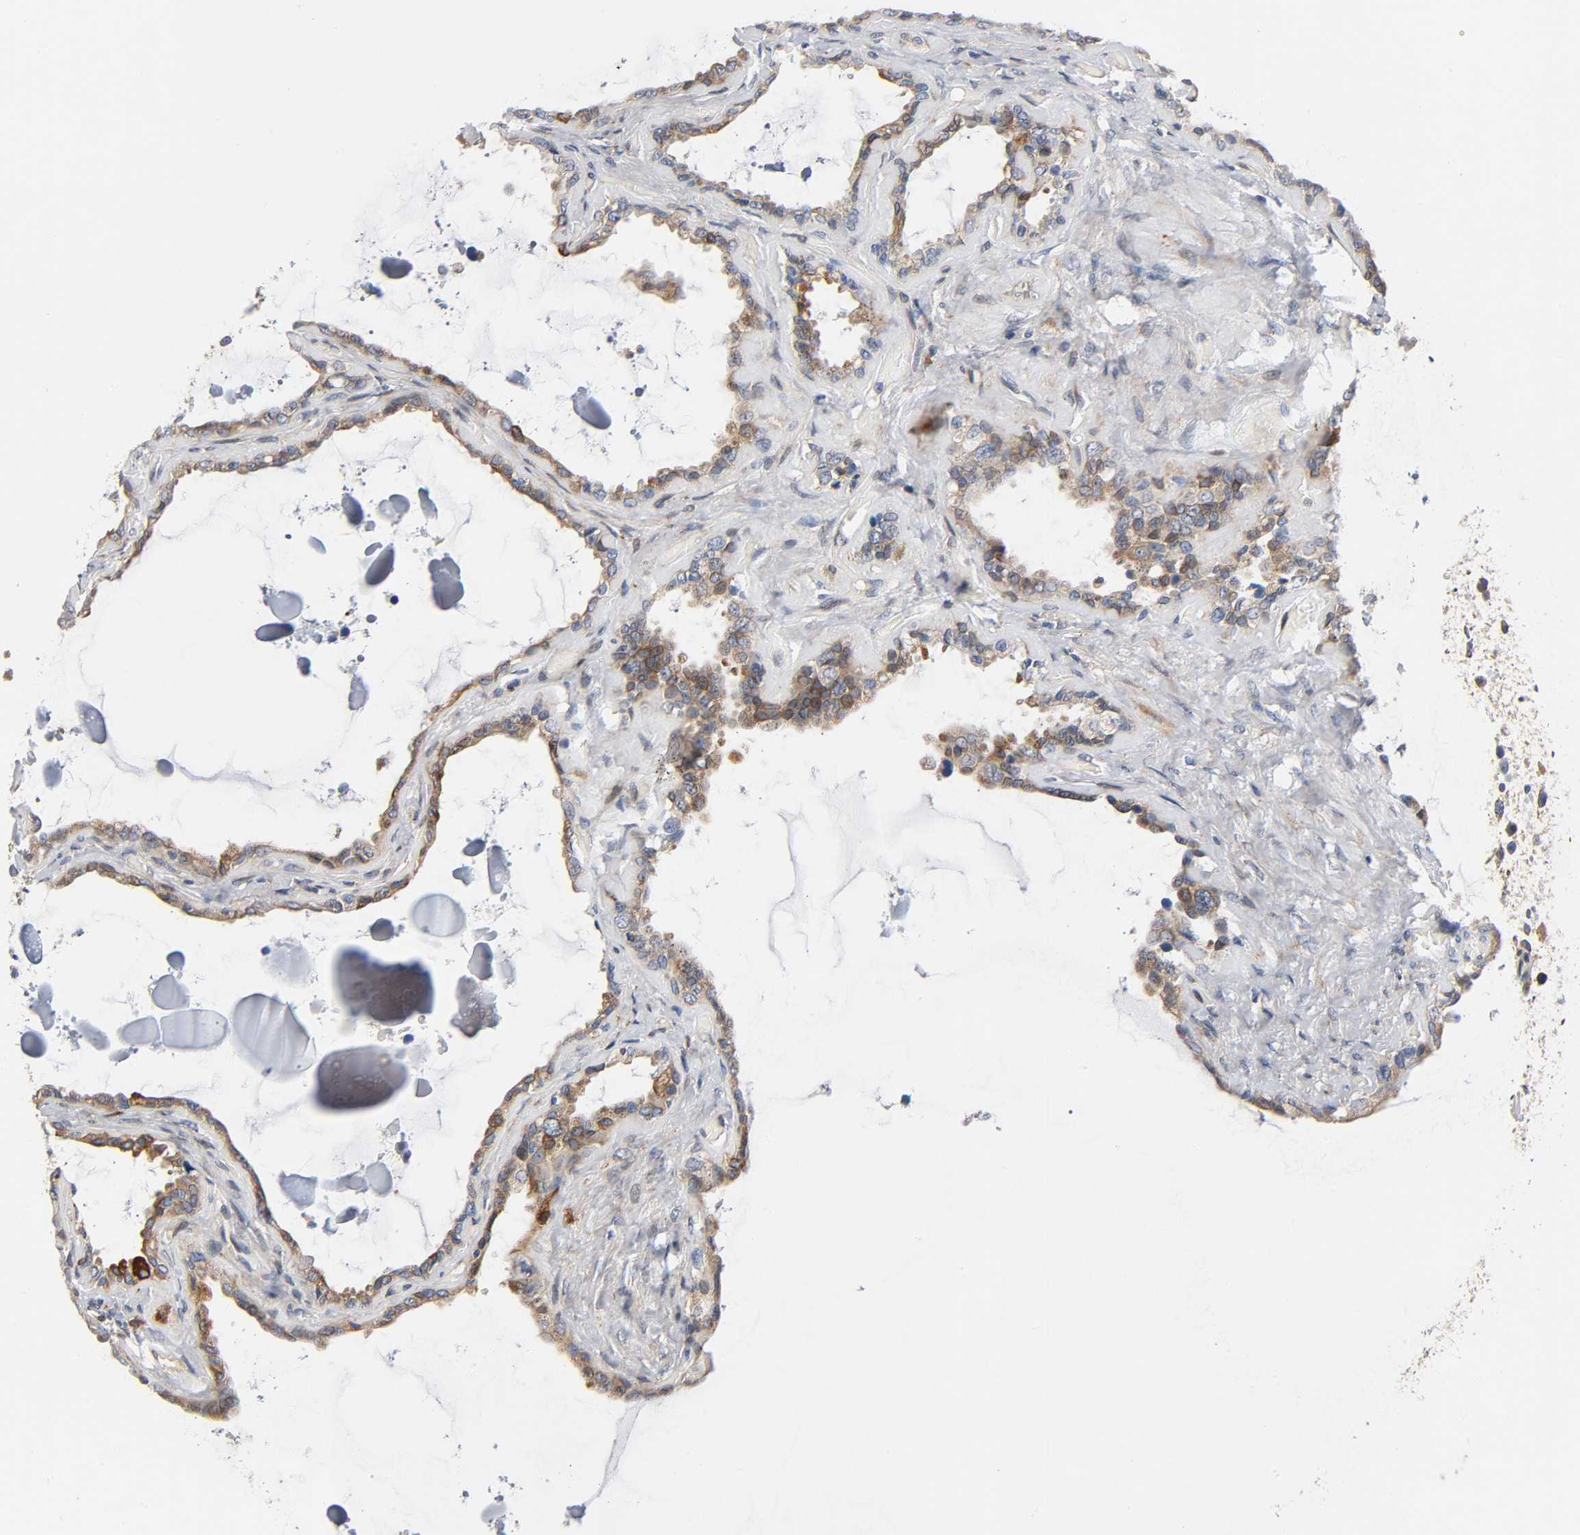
{"staining": {"intensity": "moderate", "quantity": ">75%", "location": "cytoplasmic/membranous"}, "tissue": "seminal vesicle", "cell_type": "Glandular cells", "image_type": "normal", "snomed": [{"axis": "morphology", "description": "Normal tissue, NOS"}, {"axis": "morphology", "description": "Inflammation, NOS"}, {"axis": "topography", "description": "Urinary bladder"}, {"axis": "topography", "description": "Prostate"}, {"axis": "topography", "description": "Seminal veicle"}], "caption": "Immunohistochemistry staining of normal seminal vesicle, which displays medium levels of moderate cytoplasmic/membranous expression in approximately >75% of glandular cells indicating moderate cytoplasmic/membranous protein positivity. The staining was performed using DAB (3,3'-diaminobenzidine) (brown) for protein detection and nuclei were counterstained in hematoxylin (blue).", "gene": "ASB6", "patient": {"sex": "male", "age": 82}}